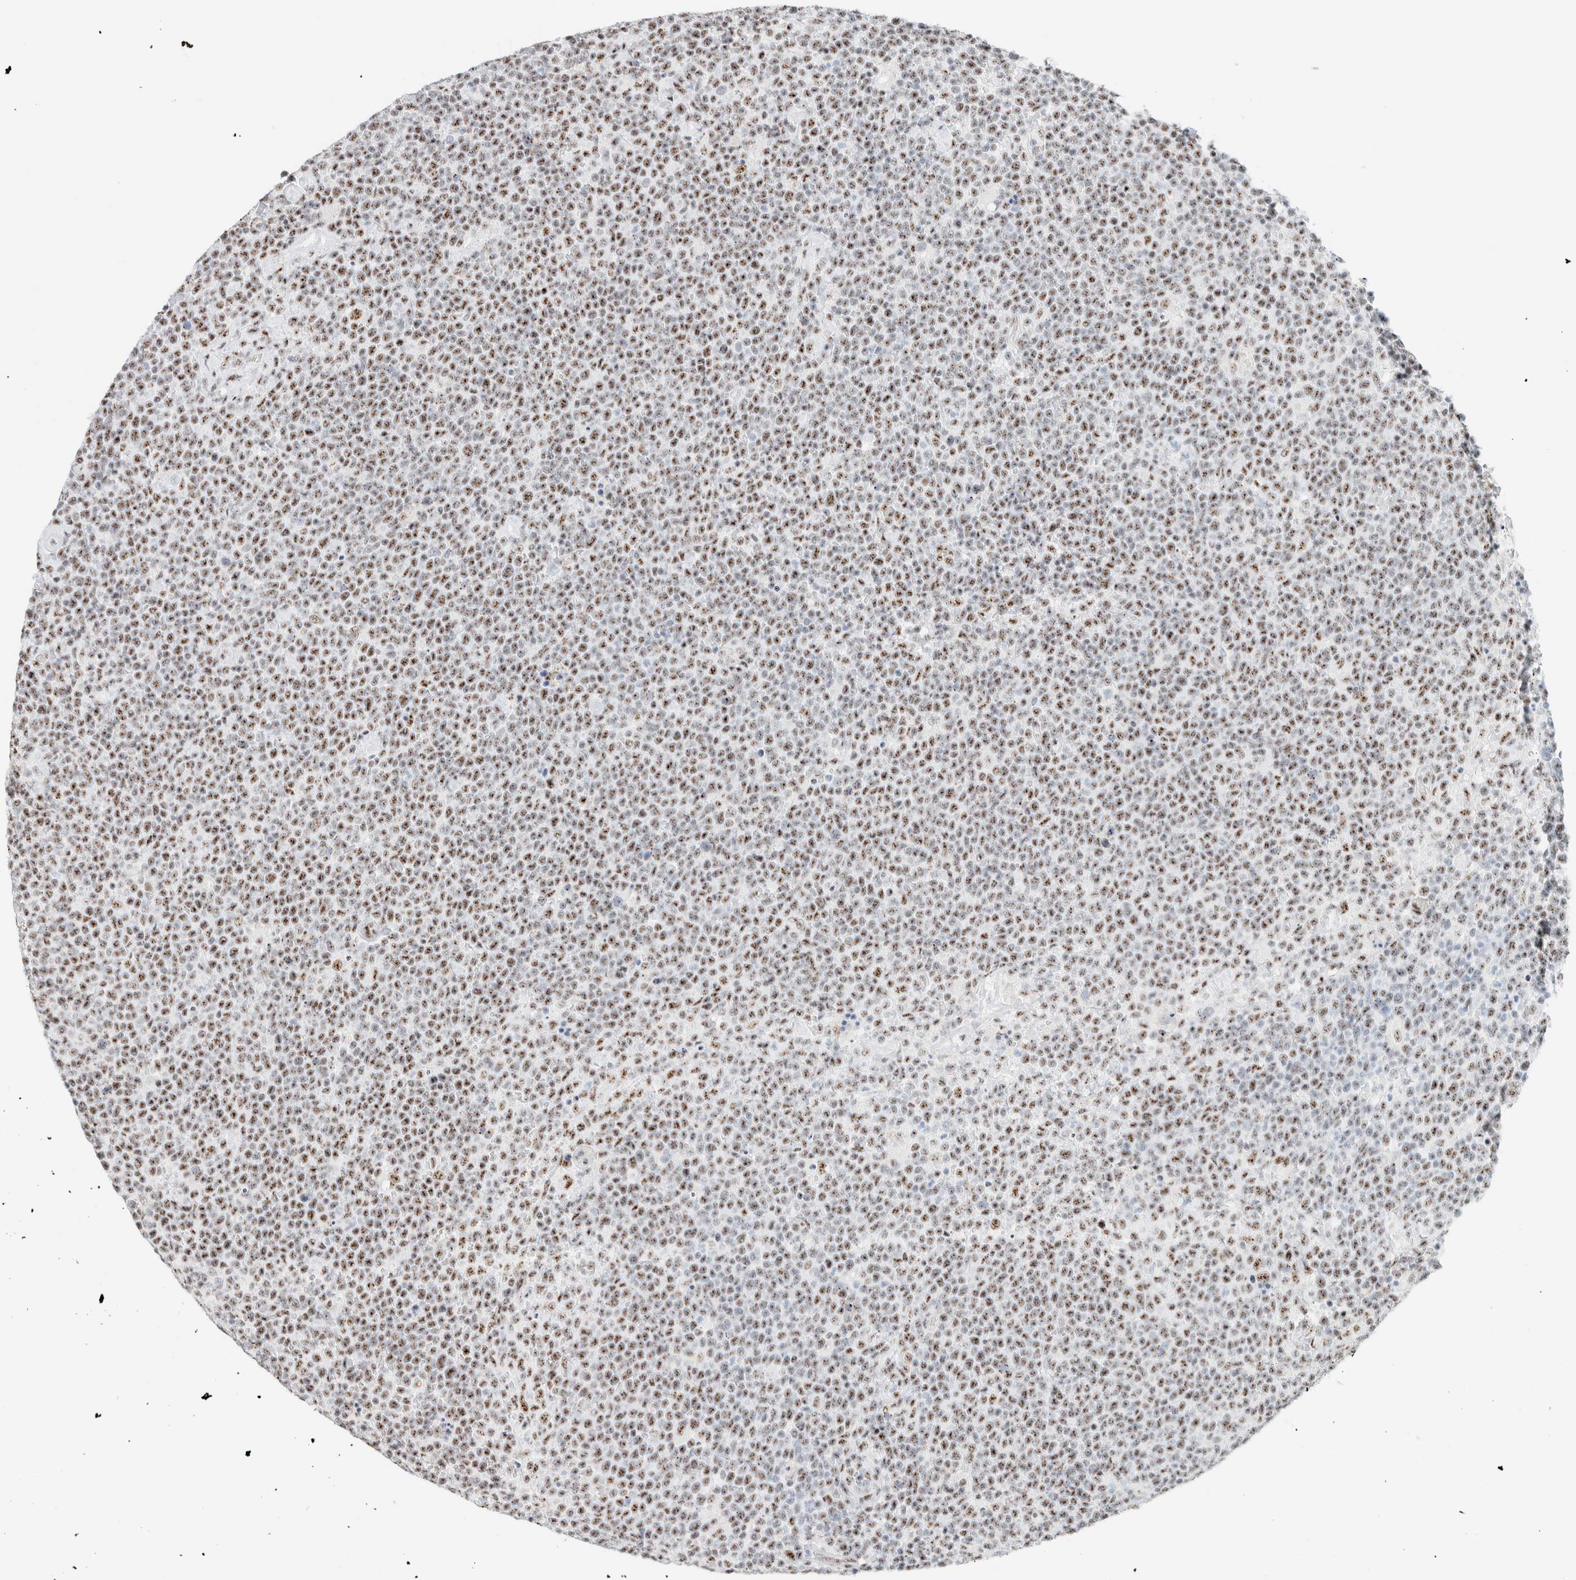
{"staining": {"intensity": "moderate", "quantity": ">75%", "location": "nuclear"}, "tissue": "lymphoma", "cell_type": "Tumor cells", "image_type": "cancer", "snomed": [{"axis": "morphology", "description": "Malignant lymphoma, non-Hodgkin's type, High grade"}, {"axis": "topography", "description": "Lymph node"}], "caption": "Moderate nuclear protein positivity is present in approximately >75% of tumor cells in lymphoma.", "gene": "SON", "patient": {"sex": "male", "age": 61}}